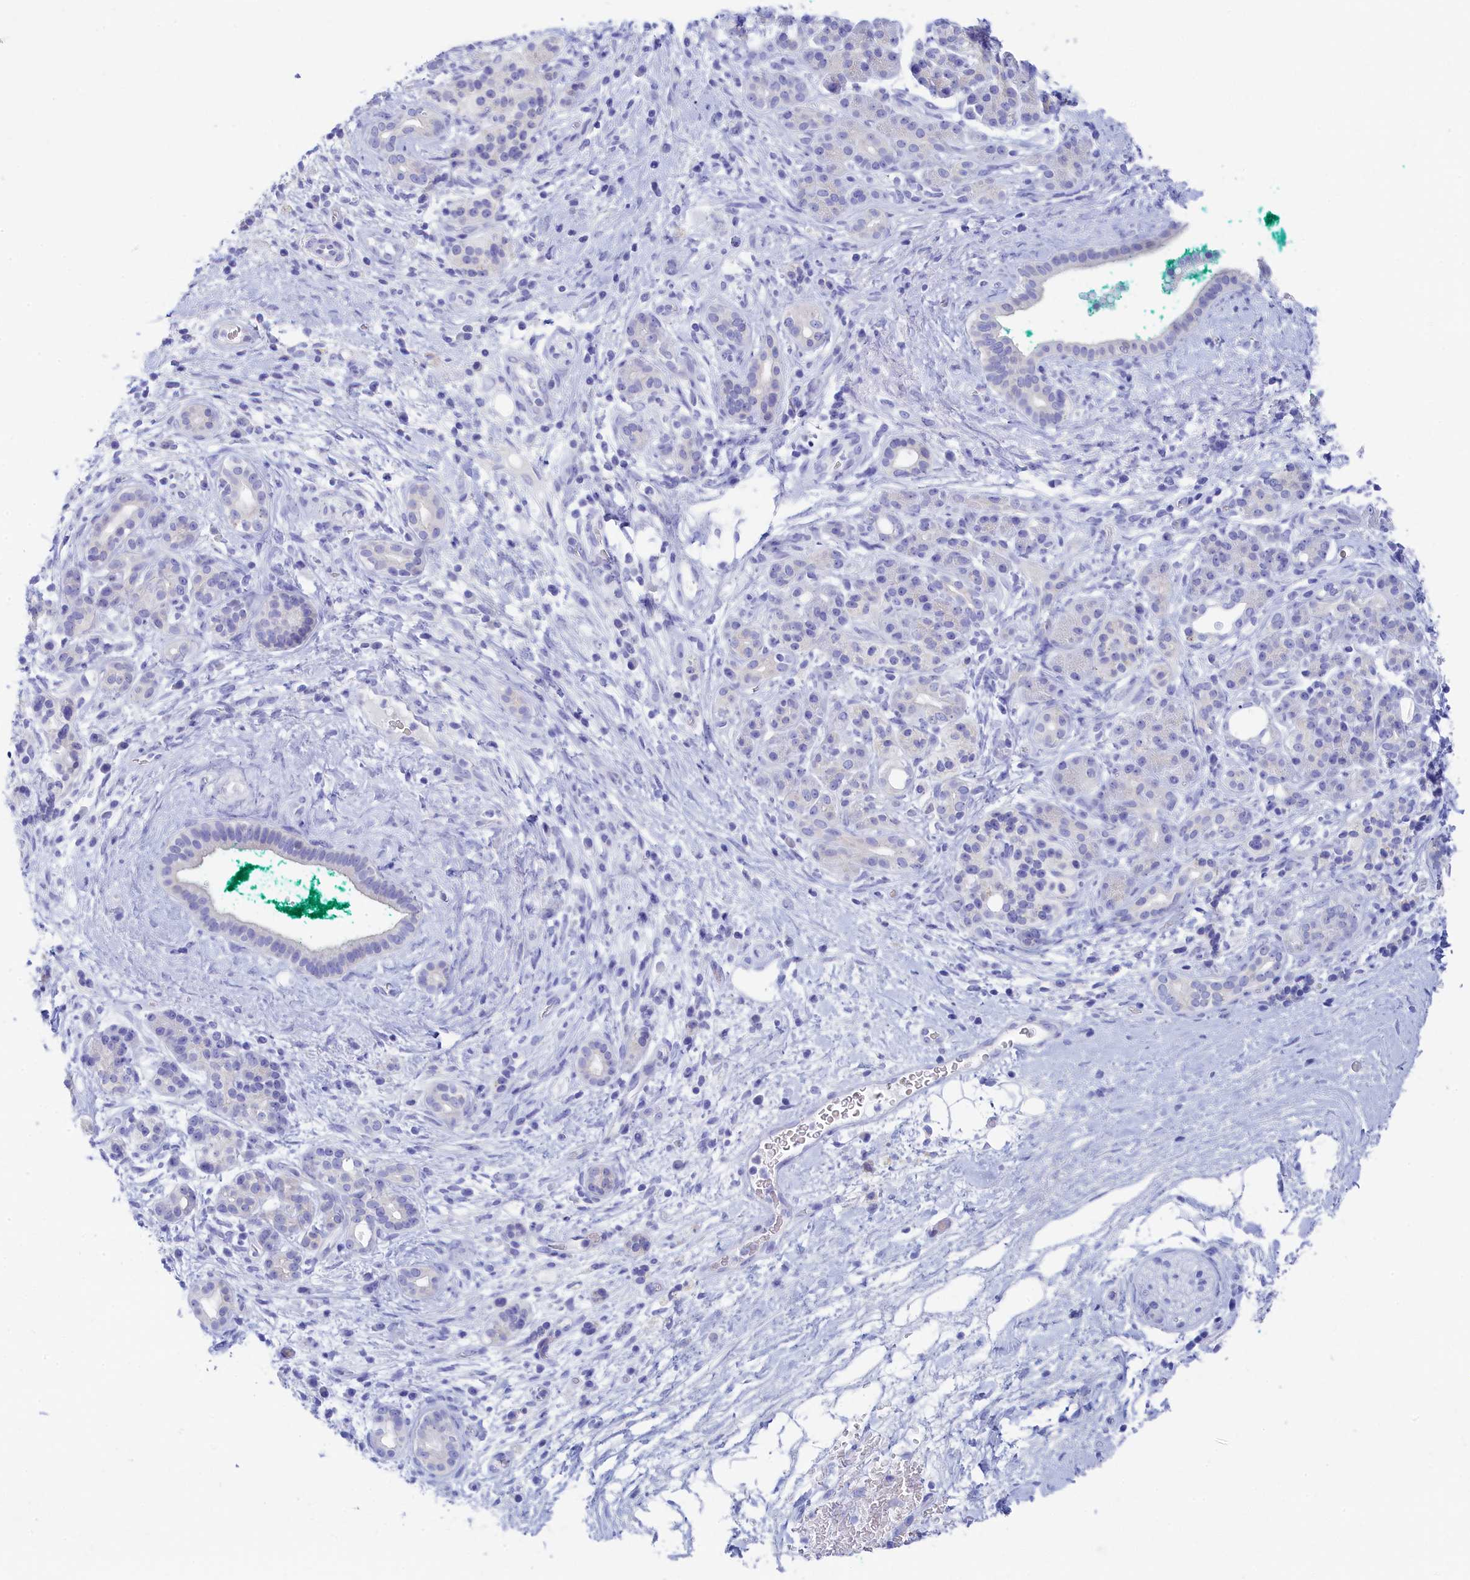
{"staining": {"intensity": "negative", "quantity": "none", "location": "none"}, "tissue": "pancreatic cancer", "cell_type": "Tumor cells", "image_type": "cancer", "snomed": [{"axis": "morphology", "description": "Adenocarcinoma, NOS"}, {"axis": "topography", "description": "Pancreas"}], "caption": "An immunohistochemistry (IHC) micrograph of adenocarcinoma (pancreatic) is shown. There is no staining in tumor cells of adenocarcinoma (pancreatic). (DAB immunohistochemistry (IHC) with hematoxylin counter stain).", "gene": "TRIM10", "patient": {"sex": "male", "age": 78}}